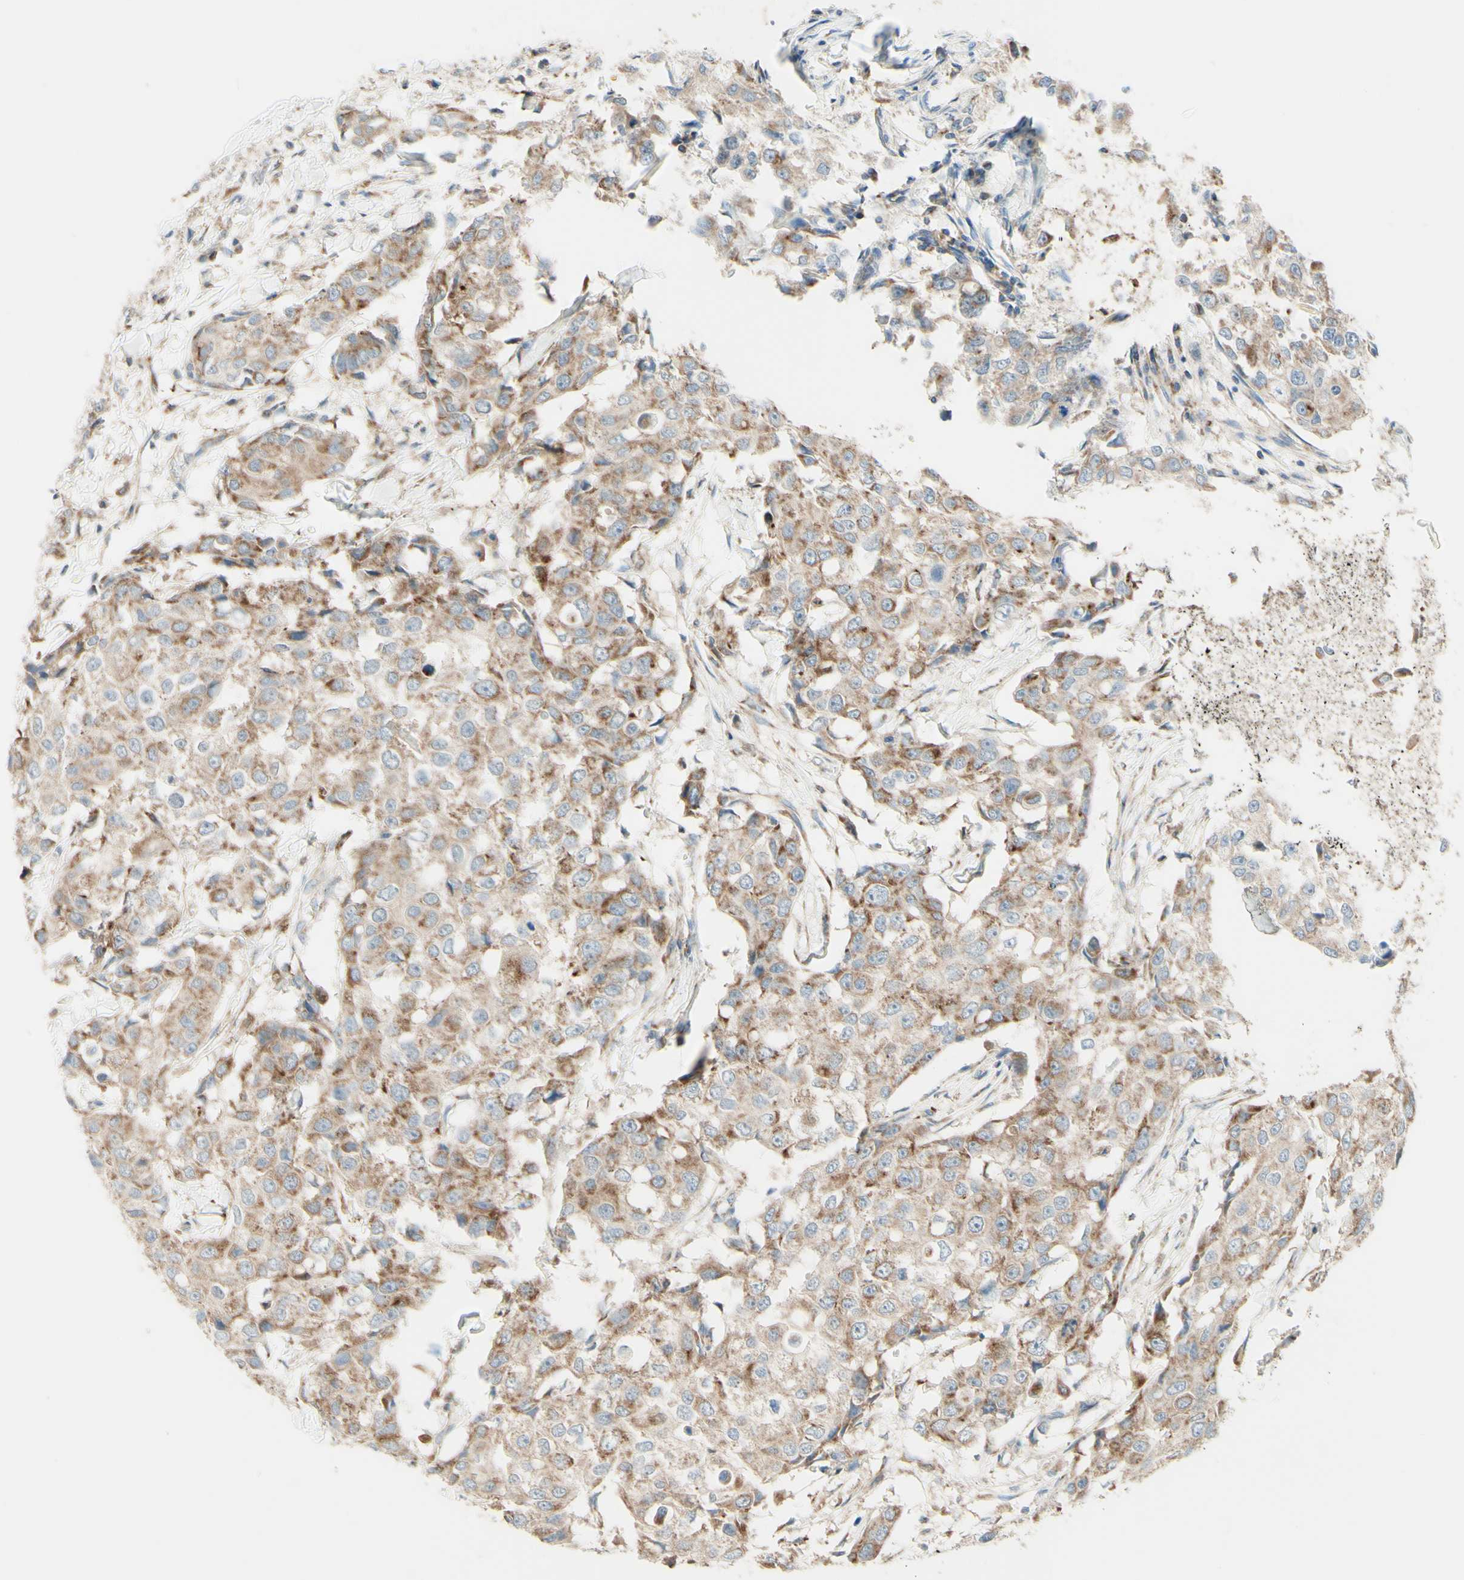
{"staining": {"intensity": "moderate", "quantity": "25%-75%", "location": "cytoplasmic/membranous"}, "tissue": "breast cancer", "cell_type": "Tumor cells", "image_type": "cancer", "snomed": [{"axis": "morphology", "description": "Duct carcinoma"}, {"axis": "topography", "description": "Breast"}], "caption": "Human intraductal carcinoma (breast) stained for a protein (brown) shows moderate cytoplasmic/membranous positive positivity in approximately 25%-75% of tumor cells.", "gene": "ARMC10", "patient": {"sex": "female", "age": 27}}